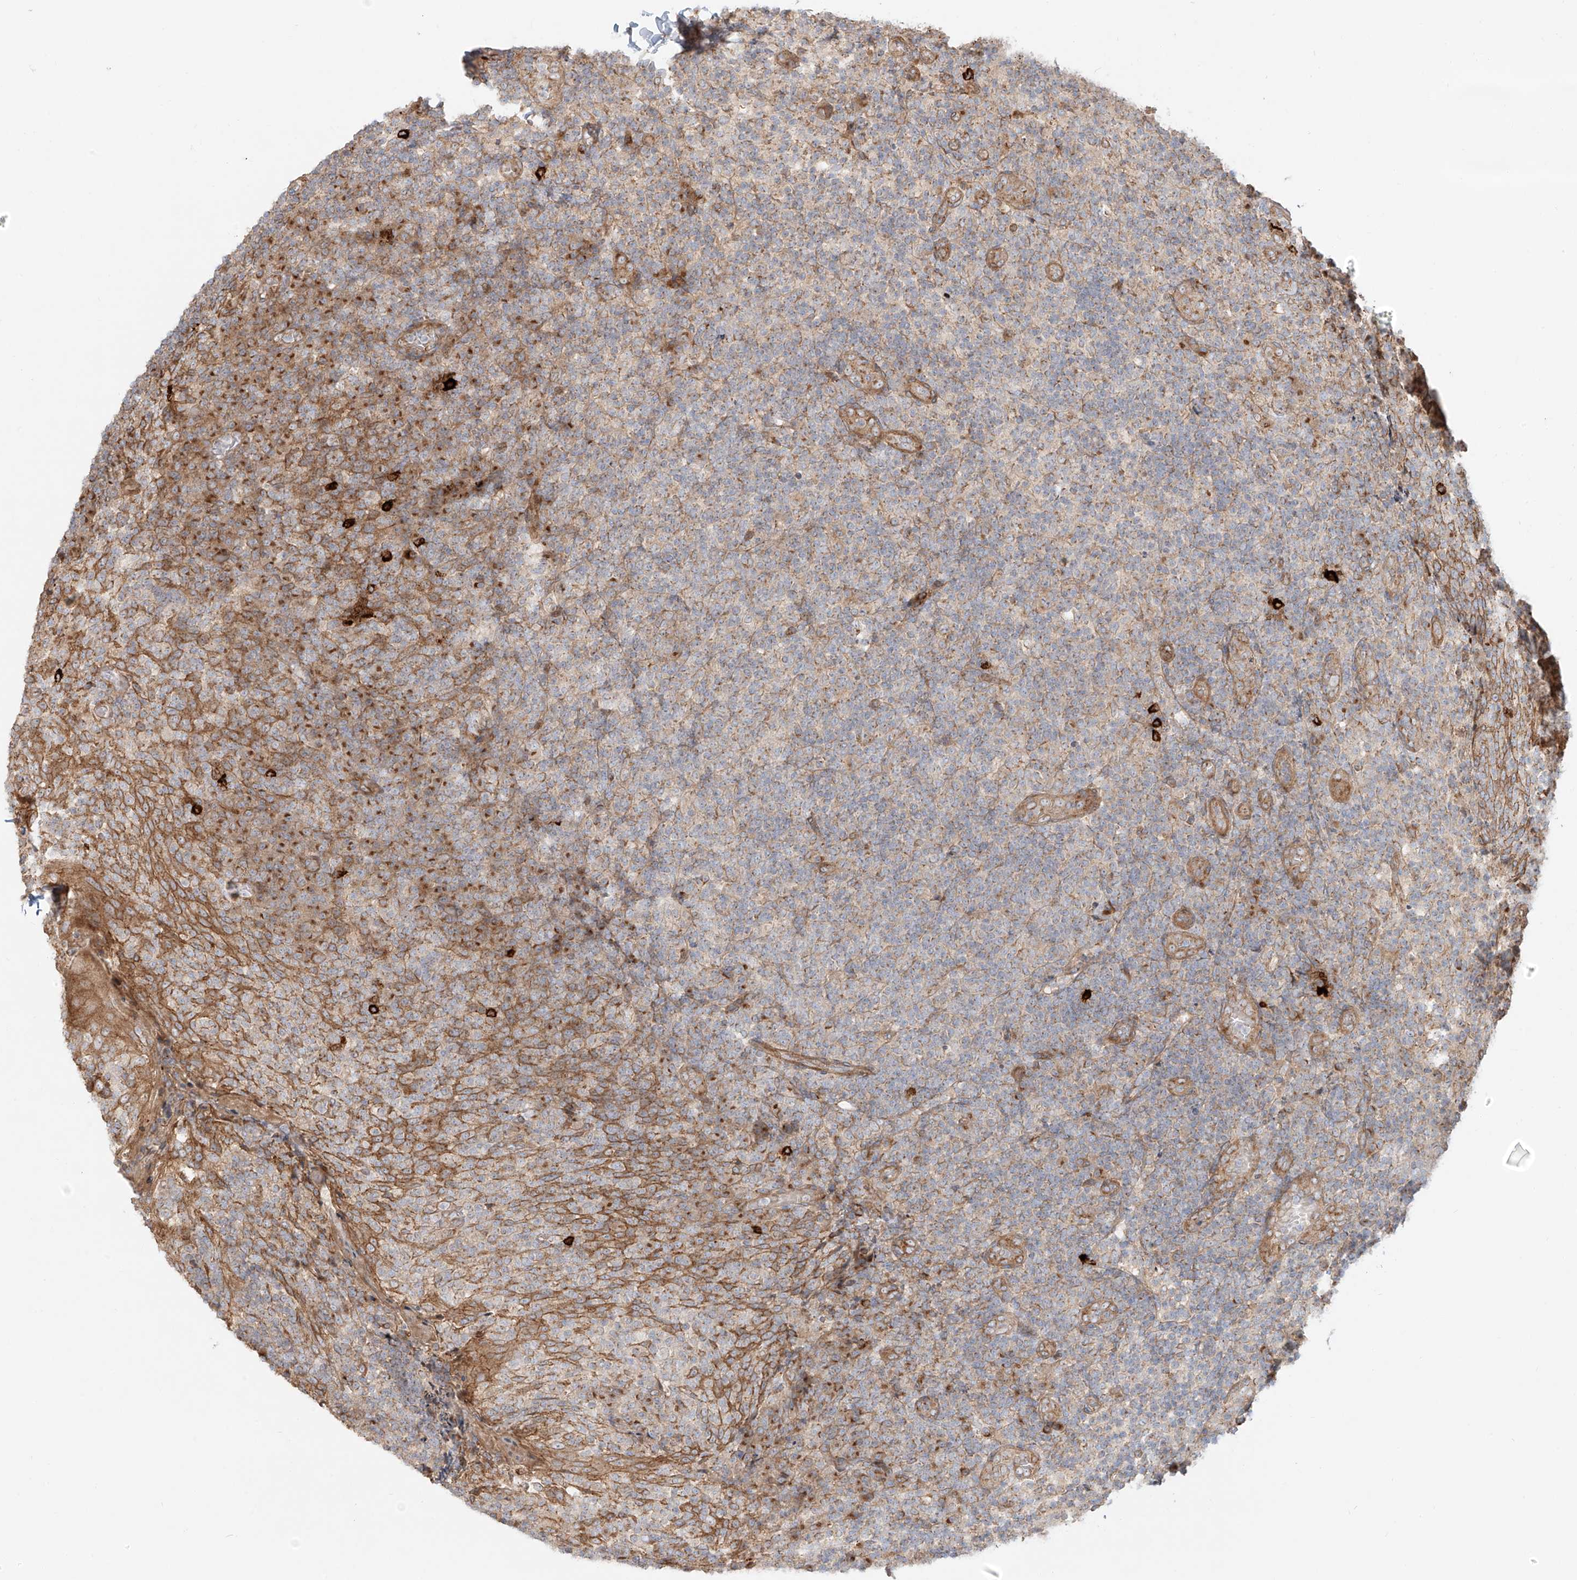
{"staining": {"intensity": "weak", "quantity": "25%-75%", "location": "cytoplasmic/membranous"}, "tissue": "tonsil", "cell_type": "Germinal center cells", "image_type": "normal", "snomed": [{"axis": "morphology", "description": "Normal tissue, NOS"}, {"axis": "topography", "description": "Tonsil"}], "caption": "This is a photomicrograph of immunohistochemistry (IHC) staining of normal tonsil, which shows weak staining in the cytoplasmic/membranous of germinal center cells.", "gene": "ZNF287", "patient": {"sex": "female", "age": 19}}